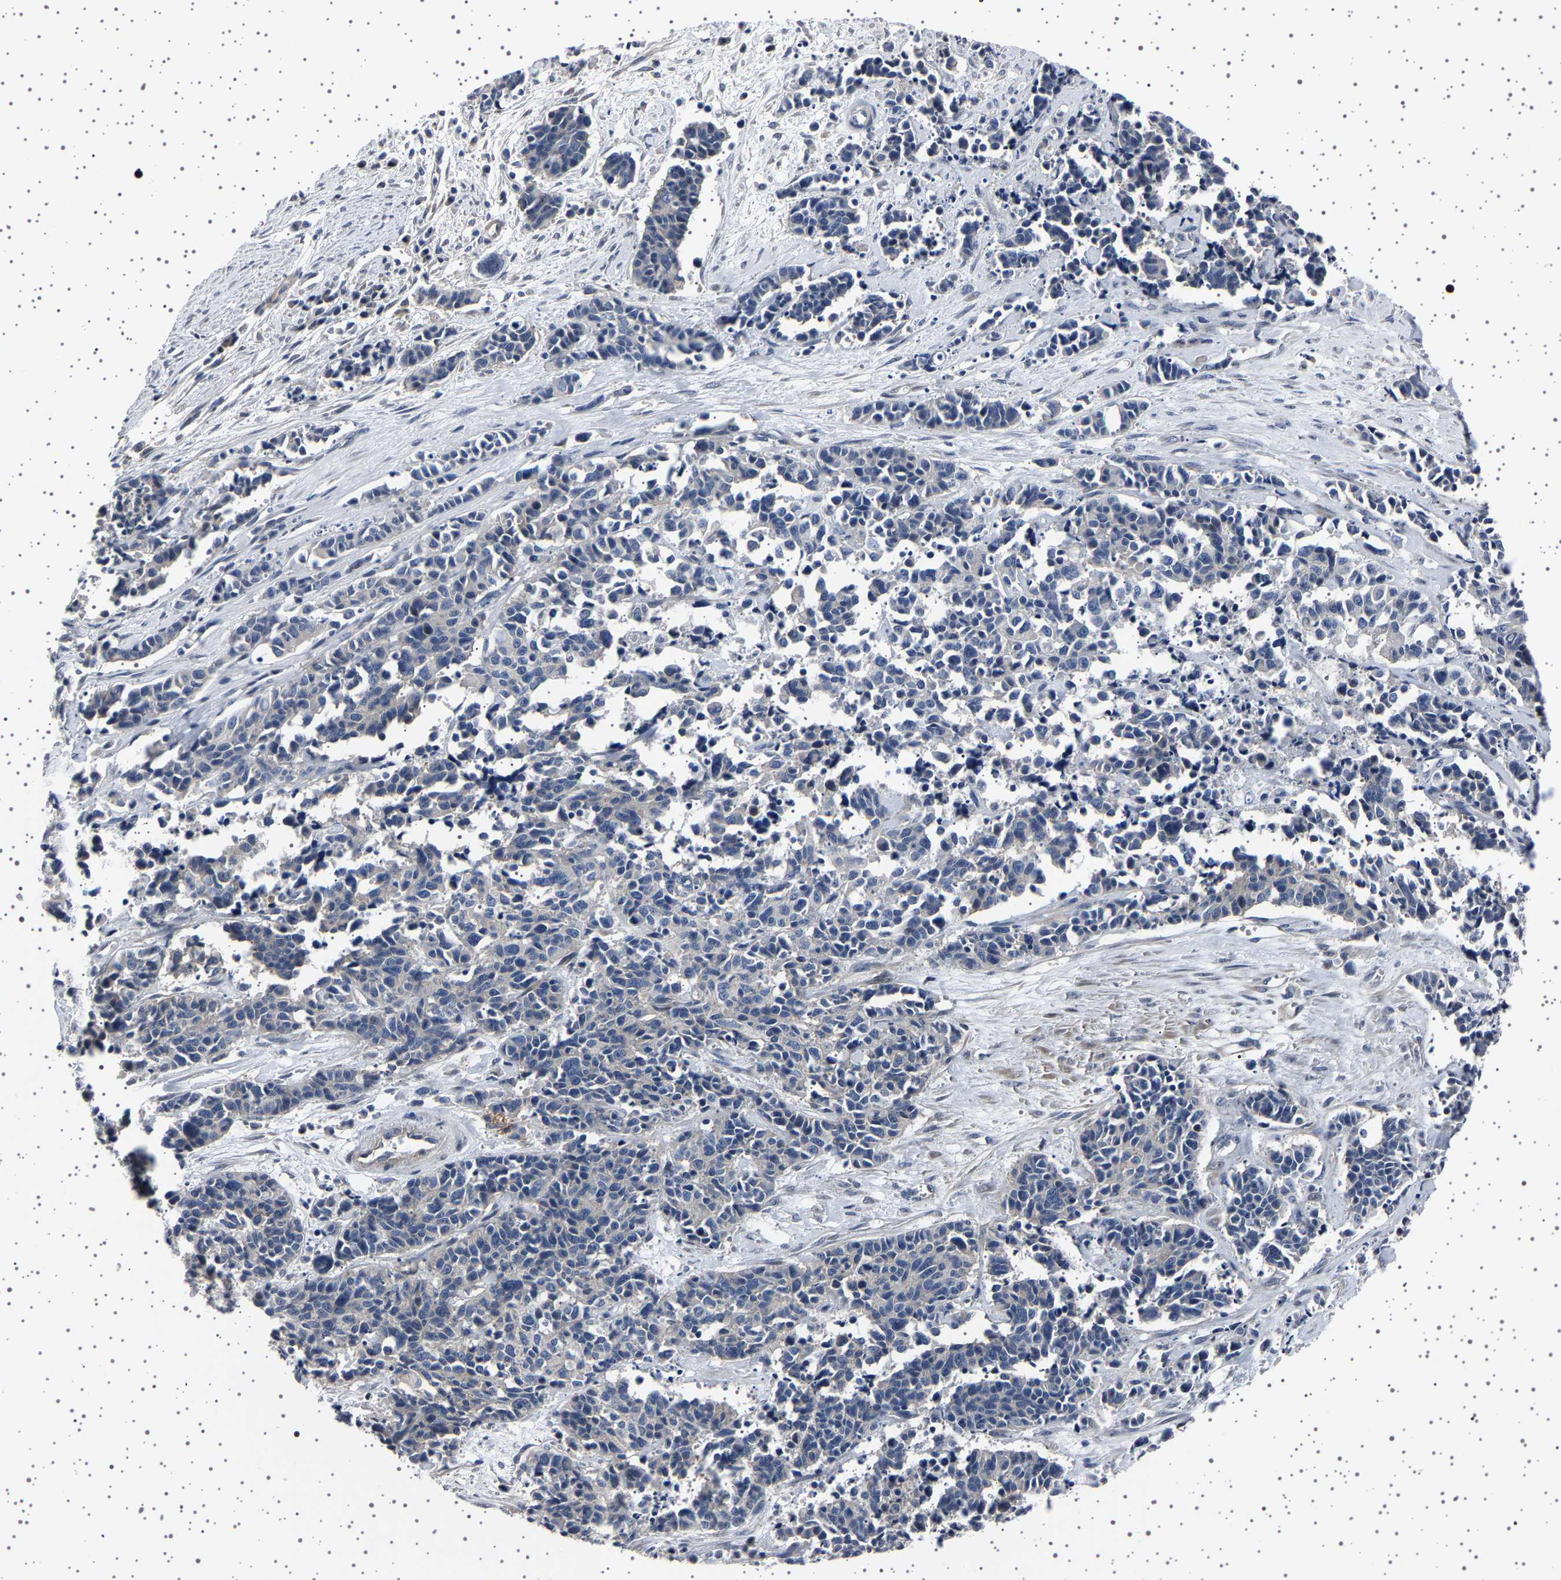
{"staining": {"intensity": "negative", "quantity": "none", "location": "none"}, "tissue": "cervical cancer", "cell_type": "Tumor cells", "image_type": "cancer", "snomed": [{"axis": "morphology", "description": "Squamous cell carcinoma, NOS"}, {"axis": "topography", "description": "Cervix"}], "caption": "High magnification brightfield microscopy of squamous cell carcinoma (cervical) stained with DAB (brown) and counterstained with hematoxylin (blue): tumor cells show no significant staining.", "gene": "PAK5", "patient": {"sex": "female", "age": 35}}